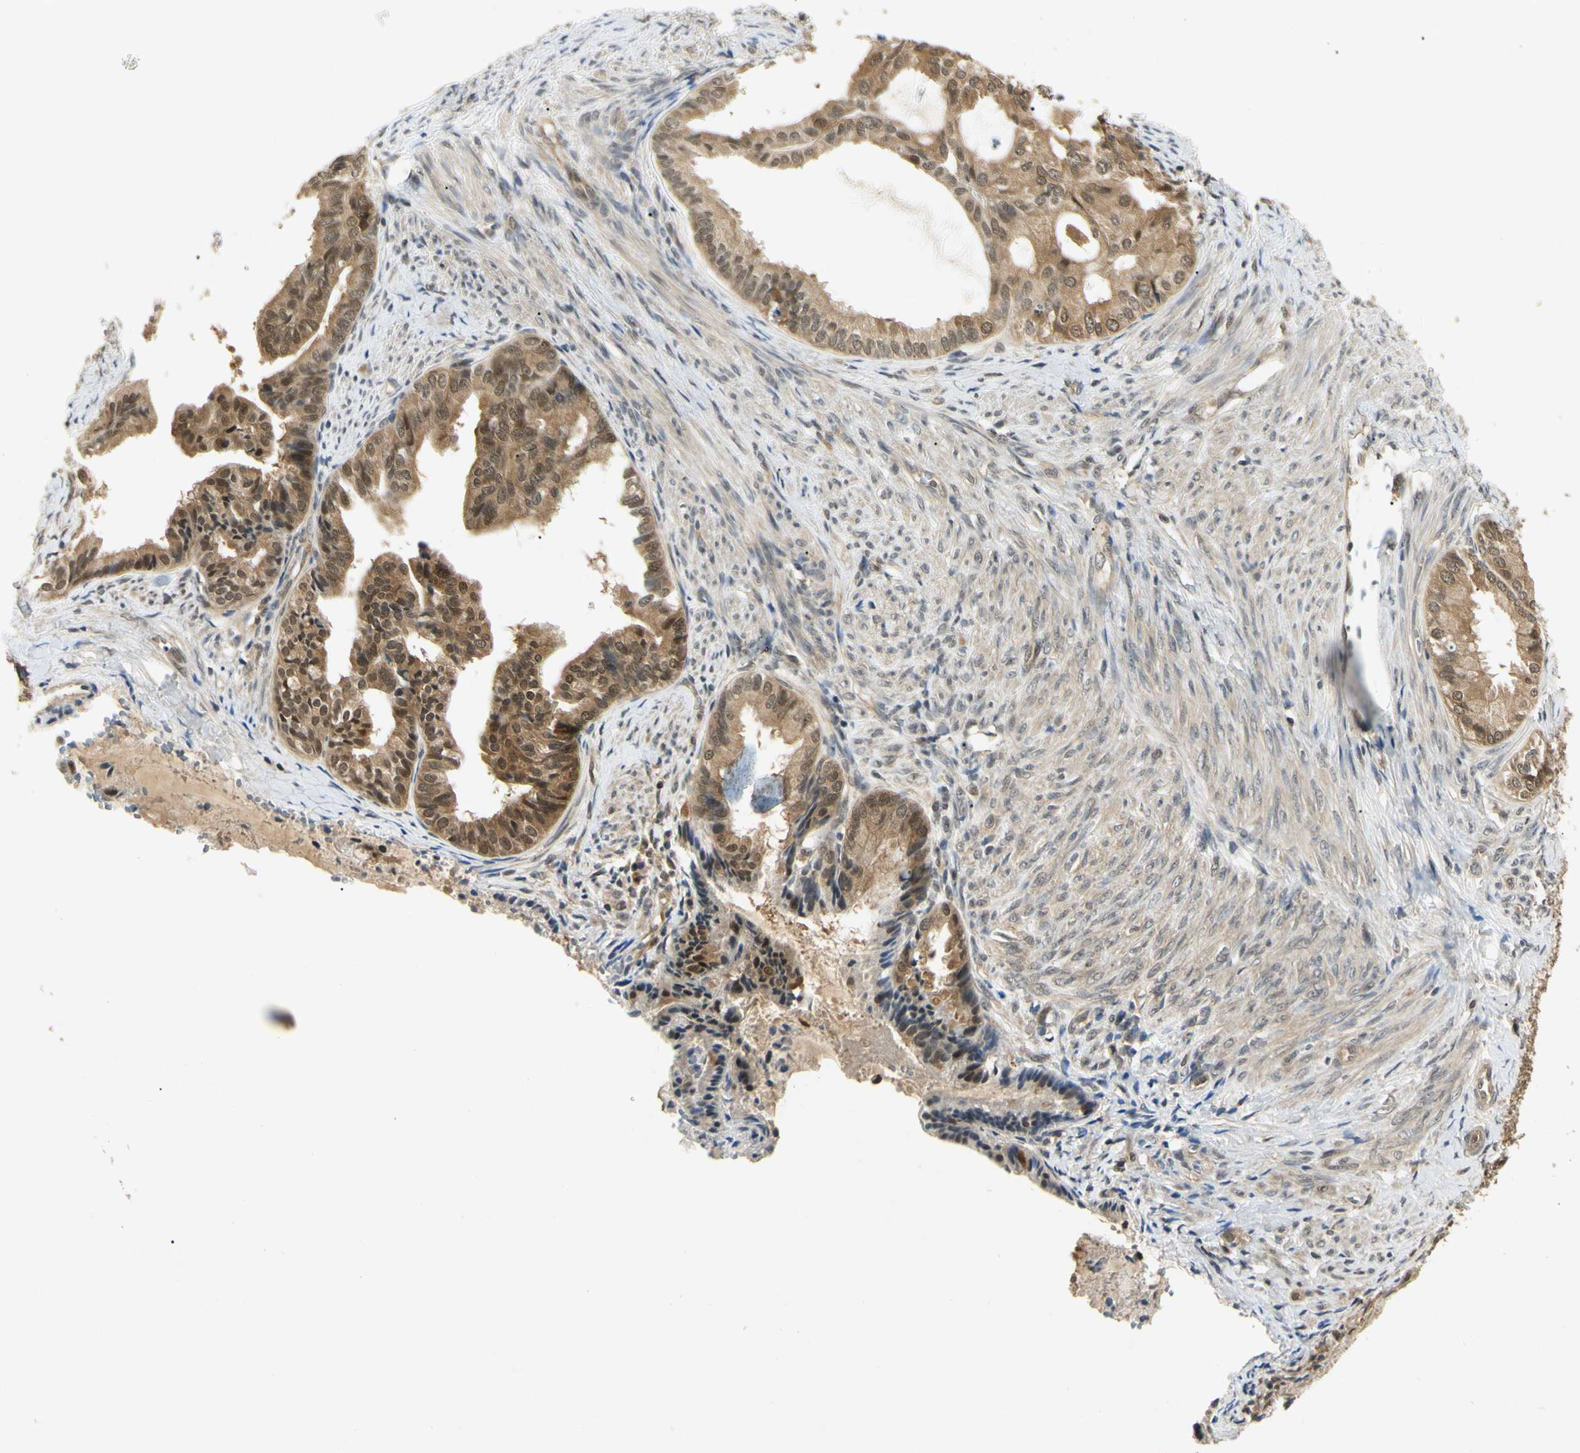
{"staining": {"intensity": "moderate", "quantity": ">75%", "location": "cytoplasmic/membranous,nuclear"}, "tissue": "endometrial cancer", "cell_type": "Tumor cells", "image_type": "cancer", "snomed": [{"axis": "morphology", "description": "Adenocarcinoma, NOS"}, {"axis": "topography", "description": "Endometrium"}], "caption": "Protein expression by IHC reveals moderate cytoplasmic/membranous and nuclear staining in about >75% of tumor cells in adenocarcinoma (endometrial). (Stains: DAB in brown, nuclei in blue, Microscopy: brightfield microscopy at high magnification).", "gene": "UBE2Z", "patient": {"sex": "female", "age": 86}}